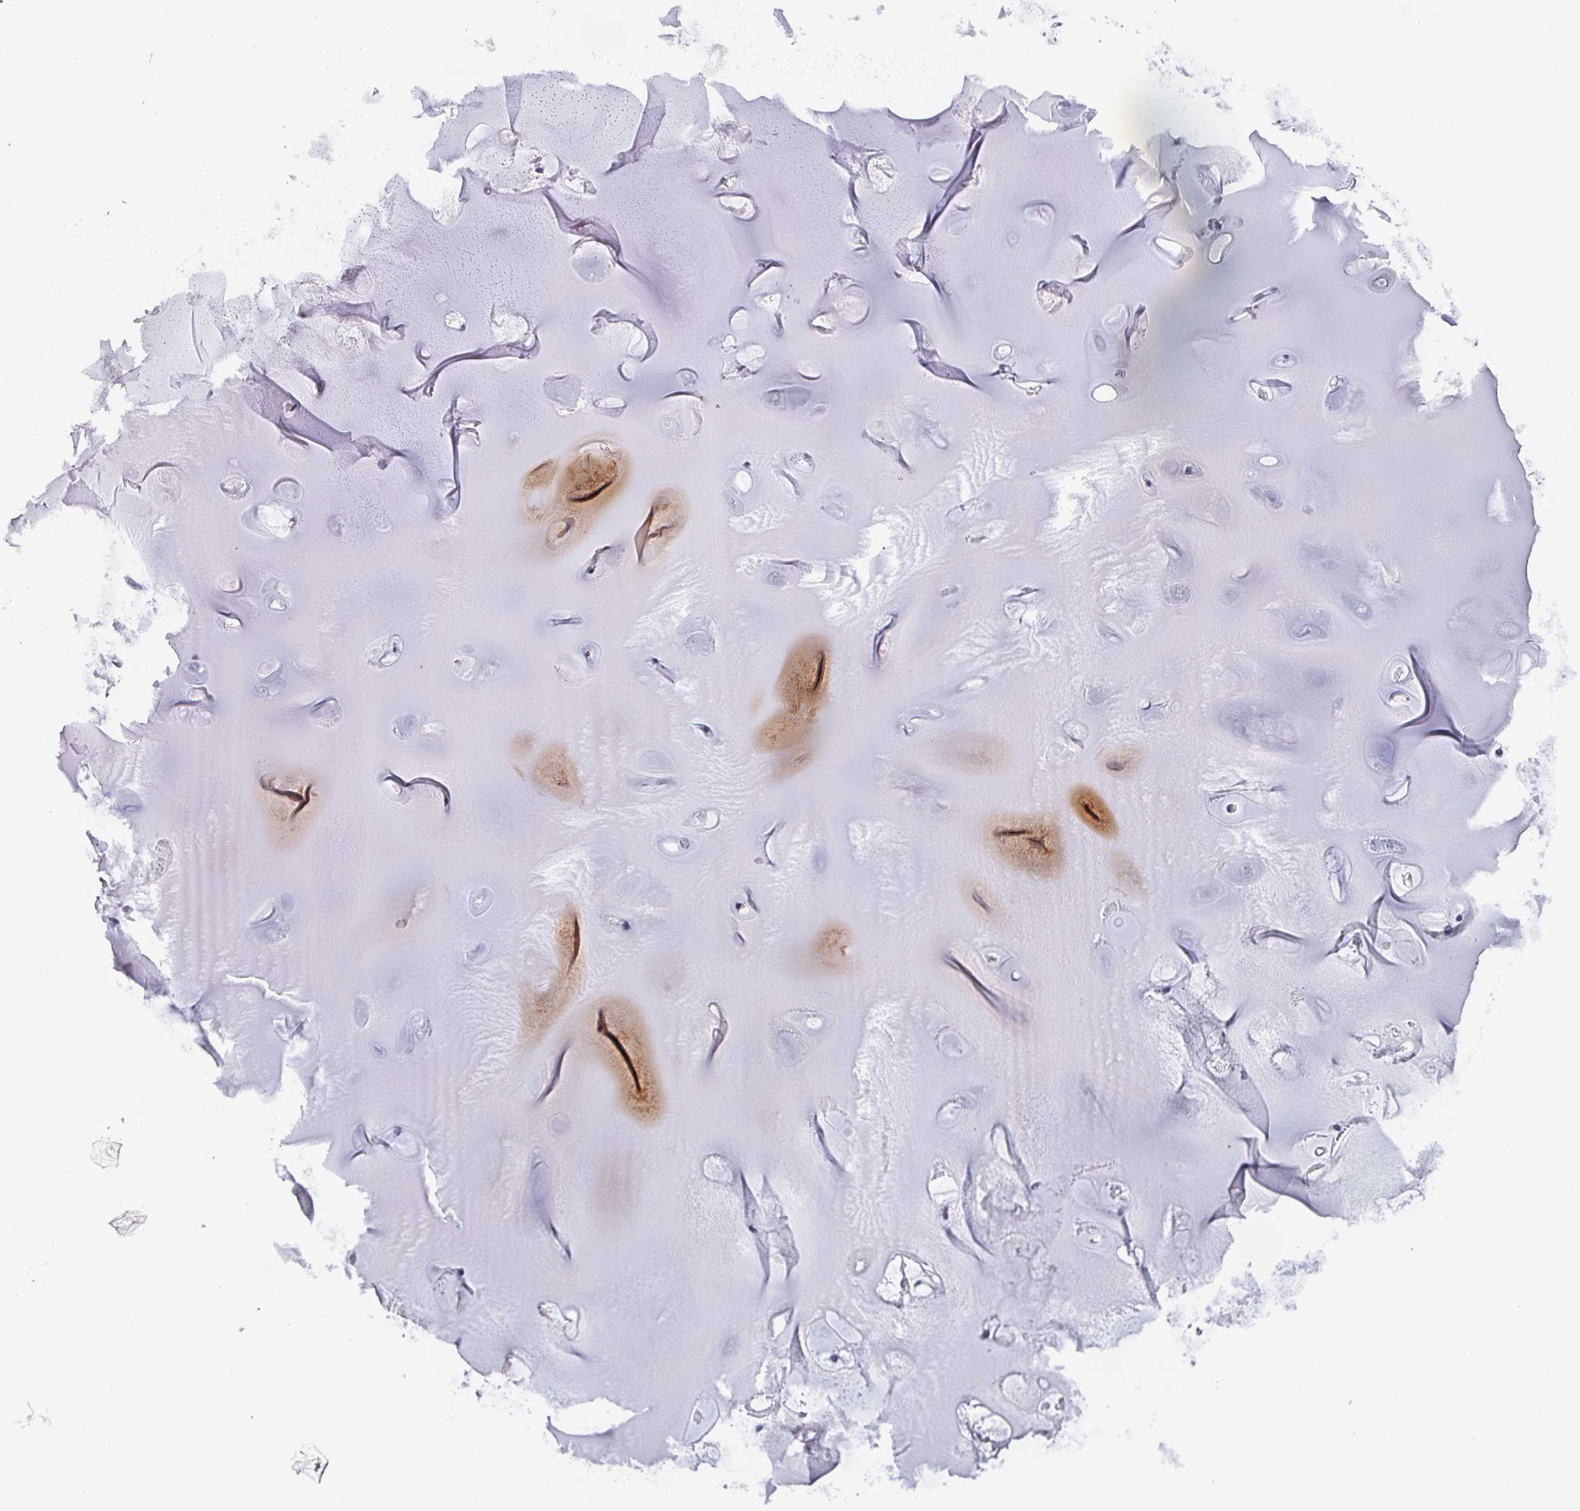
{"staining": {"intensity": "negative", "quantity": "none", "location": "none"}, "tissue": "soft tissue", "cell_type": "Chondrocytes", "image_type": "normal", "snomed": [{"axis": "morphology", "description": "Normal tissue, NOS"}, {"axis": "topography", "description": "Cartilage tissue"}], "caption": "Soft tissue stained for a protein using immunohistochemistry shows no expression chondrocytes.", "gene": "ZNF816", "patient": {"sex": "male", "age": 80}}